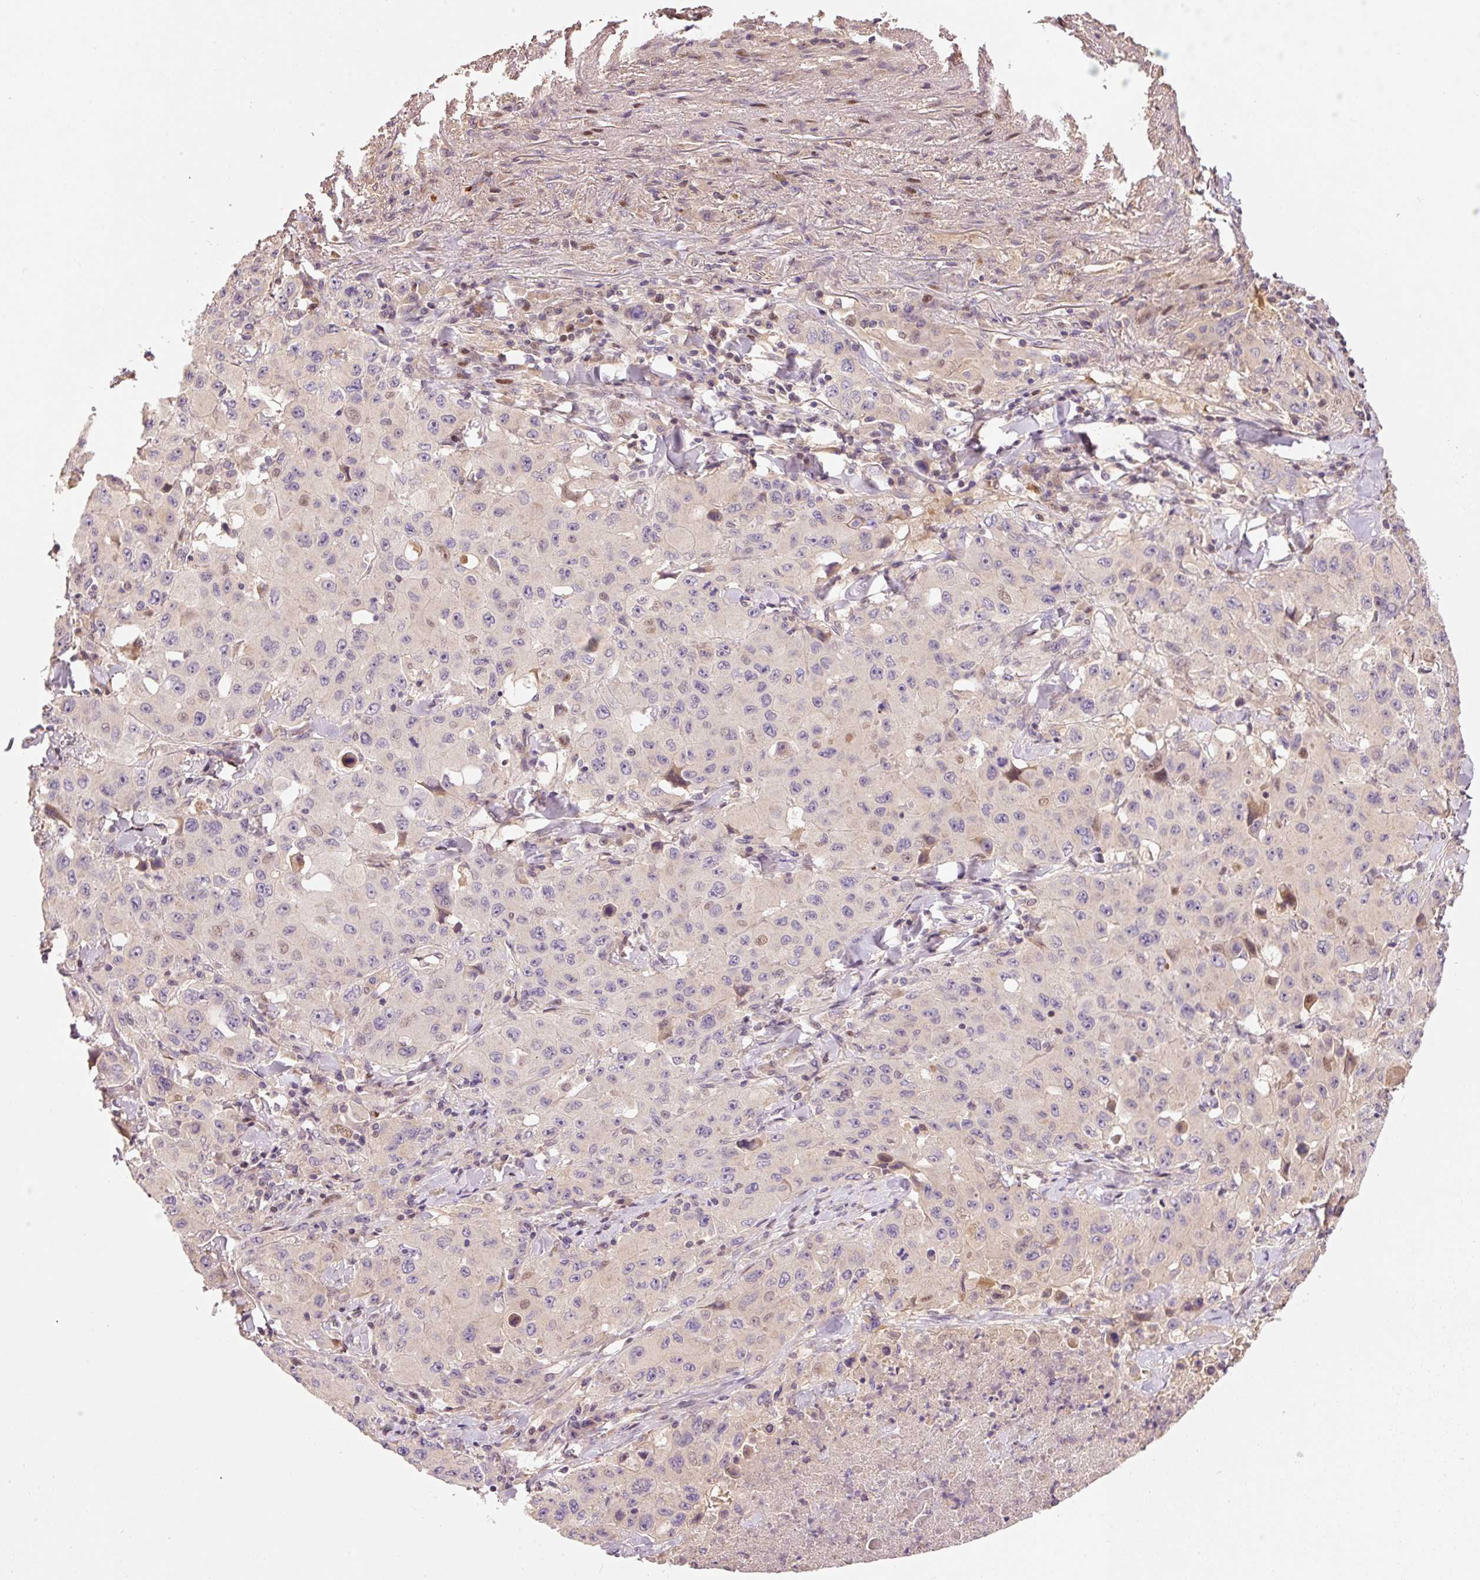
{"staining": {"intensity": "weak", "quantity": "<25%", "location": "nuclear"}, "tissue": "lung cancer", "cell_type": "Tumor cells", "image_type": "cancer", "snomed": [{"axis": "morphology", "description": "Squamous cell carcinoma, NOS"}, {"axis": "topography", "description": "Lung"}], "caption": "IHC histopathology image of lung squamous cell carcinoma stained for a protein (brown), which displays no positivity in tumor cells.", "gene": "CMTM8", "patient": {"sex": "male", "age": 63}}